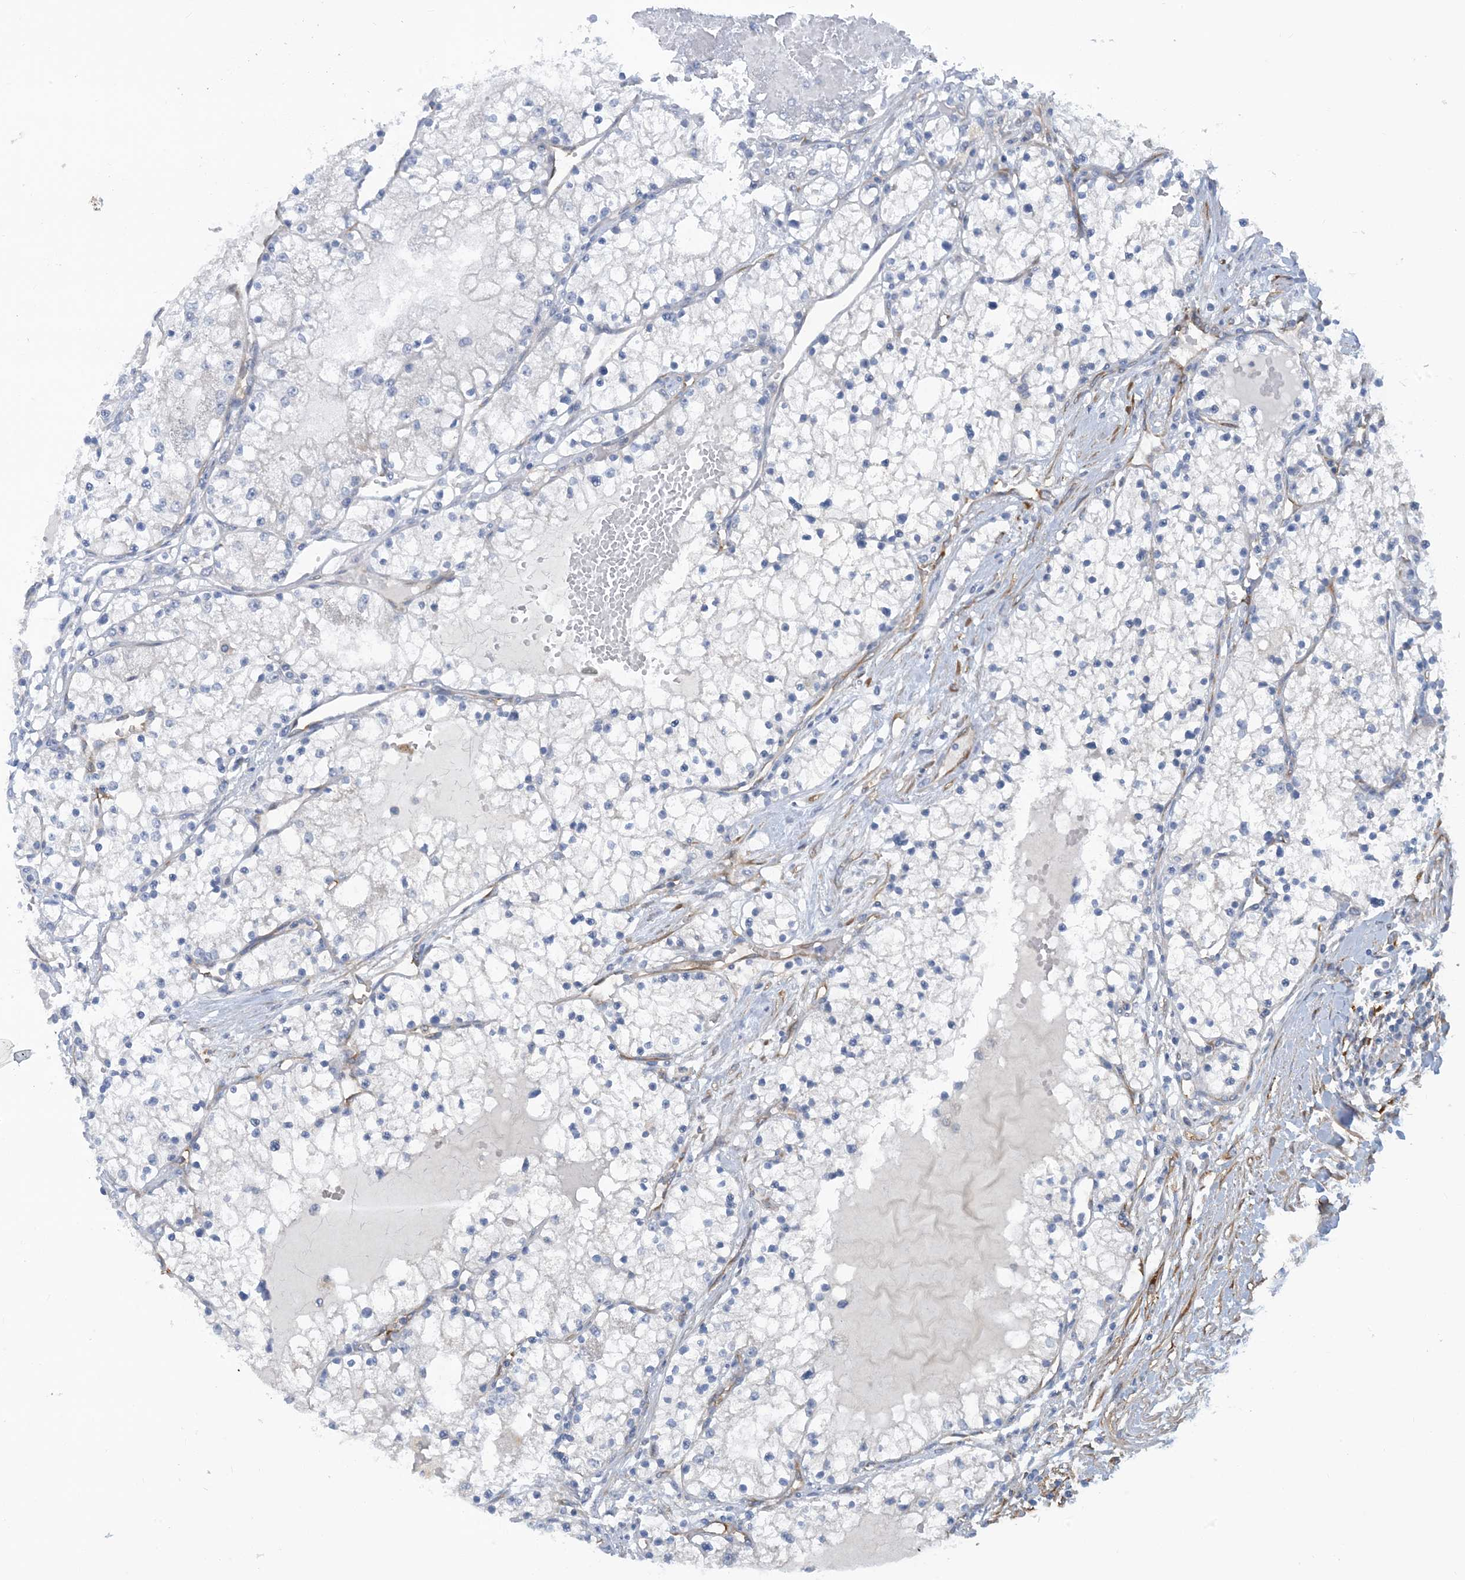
{"staining": {"intensity": "negative", "quantity": "none", "location": "none"}, "tissue": "renal cancer", "cell_type": "Tumor cells", "image_type": "cancer", "snomed": [{"axis": "morphology", "description": "Normal tissue, NOS"}, {"axis": "morphology", "description": "Adenocarcinoma, NOS"}, {"axis": "topography", "description": "Kidney"}], "caption": "DAB (3,3'-diaminobenzidine) immunohistochemical staining of renal cancer displays no significant expression in tumor cells.", "gene": "EIF2A", "patient": {"sex": "male", "age": 68}}